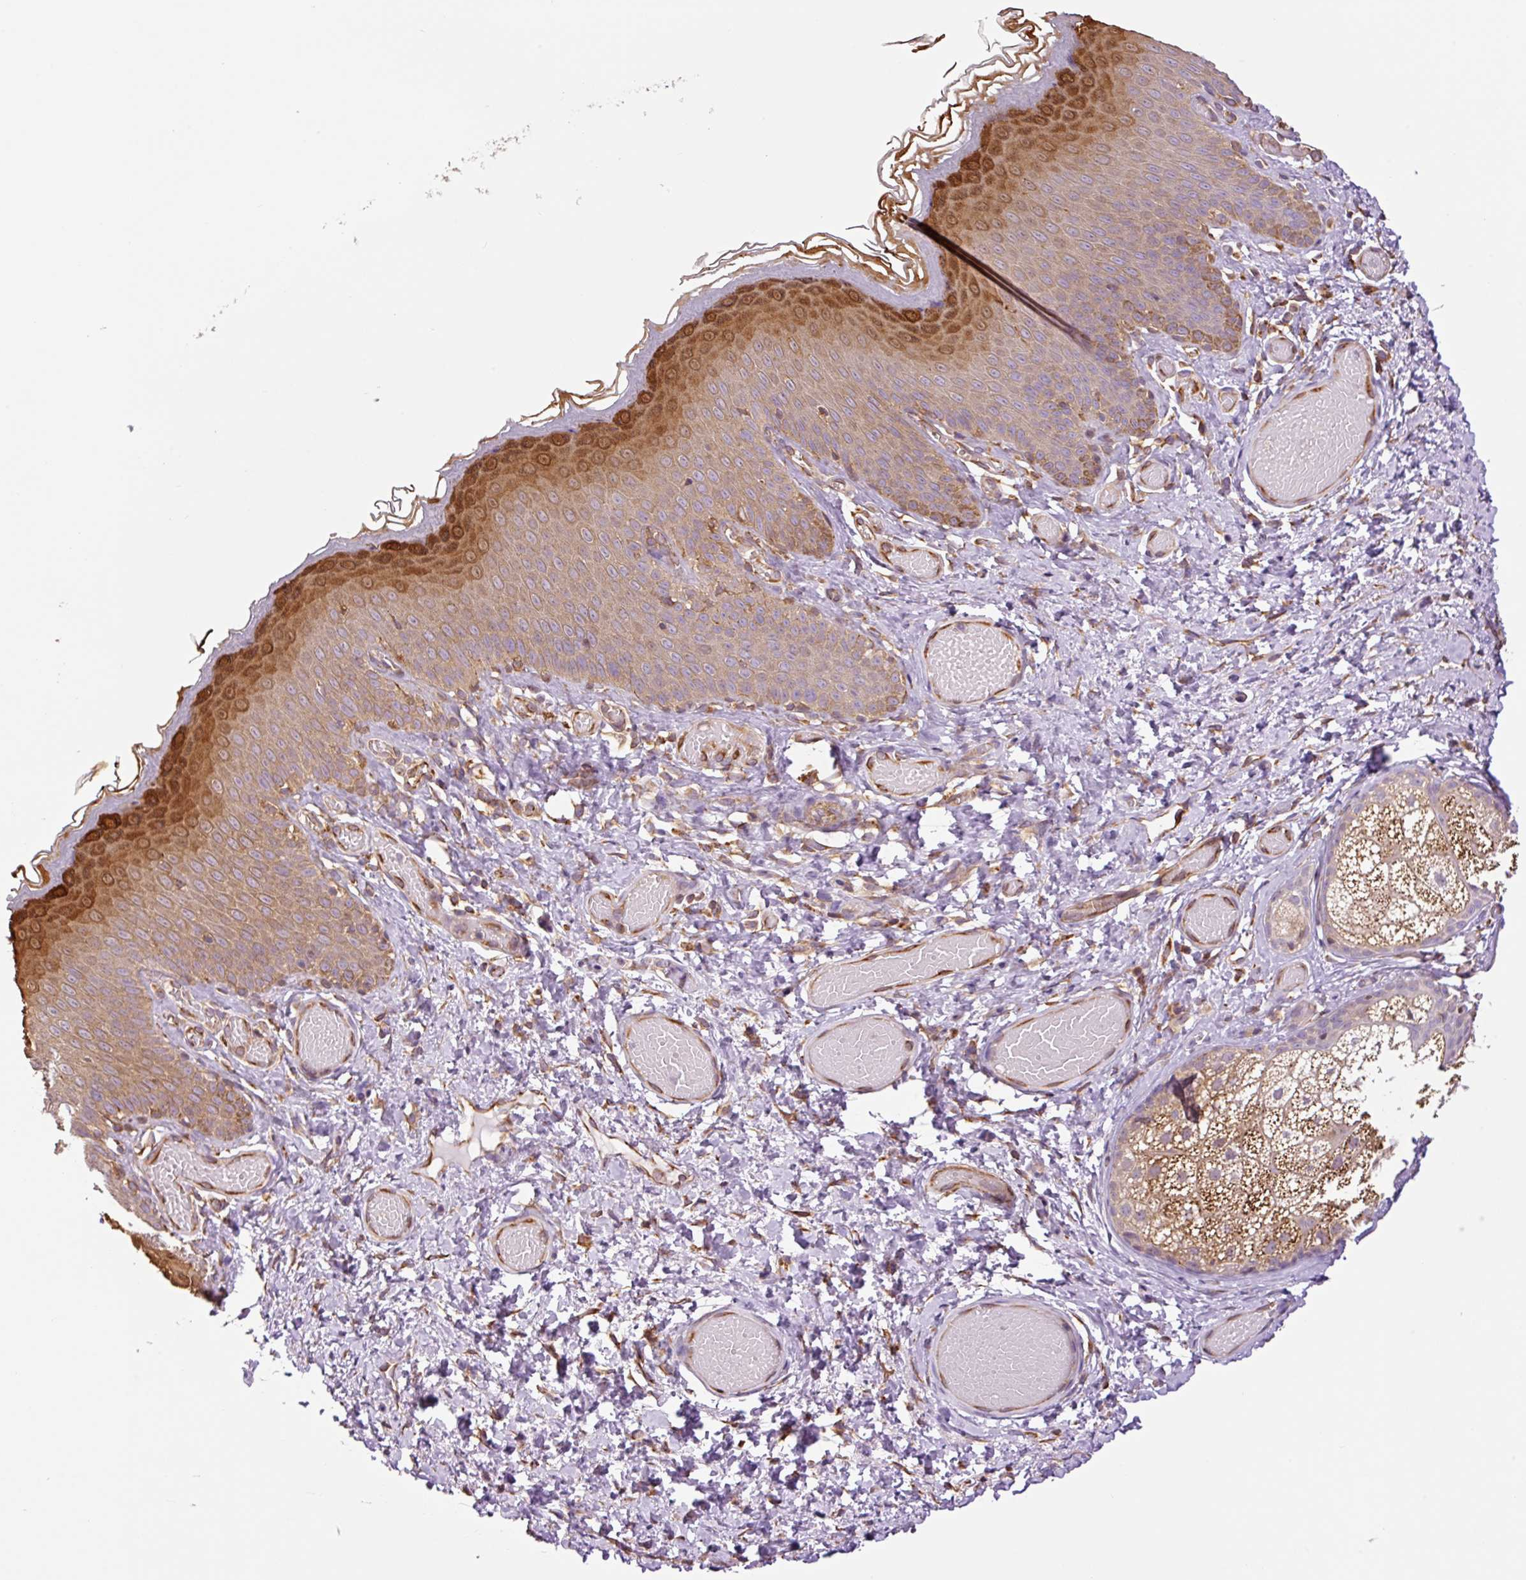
{"staining": {"intensity": "strong", "quantity": "<25%", "location": "cytoplasmic/membranous,nuclear"}, "tissue": "skin", "cell_type": "Epidermal cells", "image_type": "normal", "snomed": [{"axis": "morphology", "description": "Normal tissue, NOS"}, {"axis": "topography", "description": "Anal"}], "caption": "A high-resolution photomicrograph shows immunohistochemistry staining of normal skin, which shows strong cytoplasmic/membranous,nuclear expression in about <25% of epidermal cells.", "gene": "PCK2", "patient": {"sex": "female", "age": 40}}